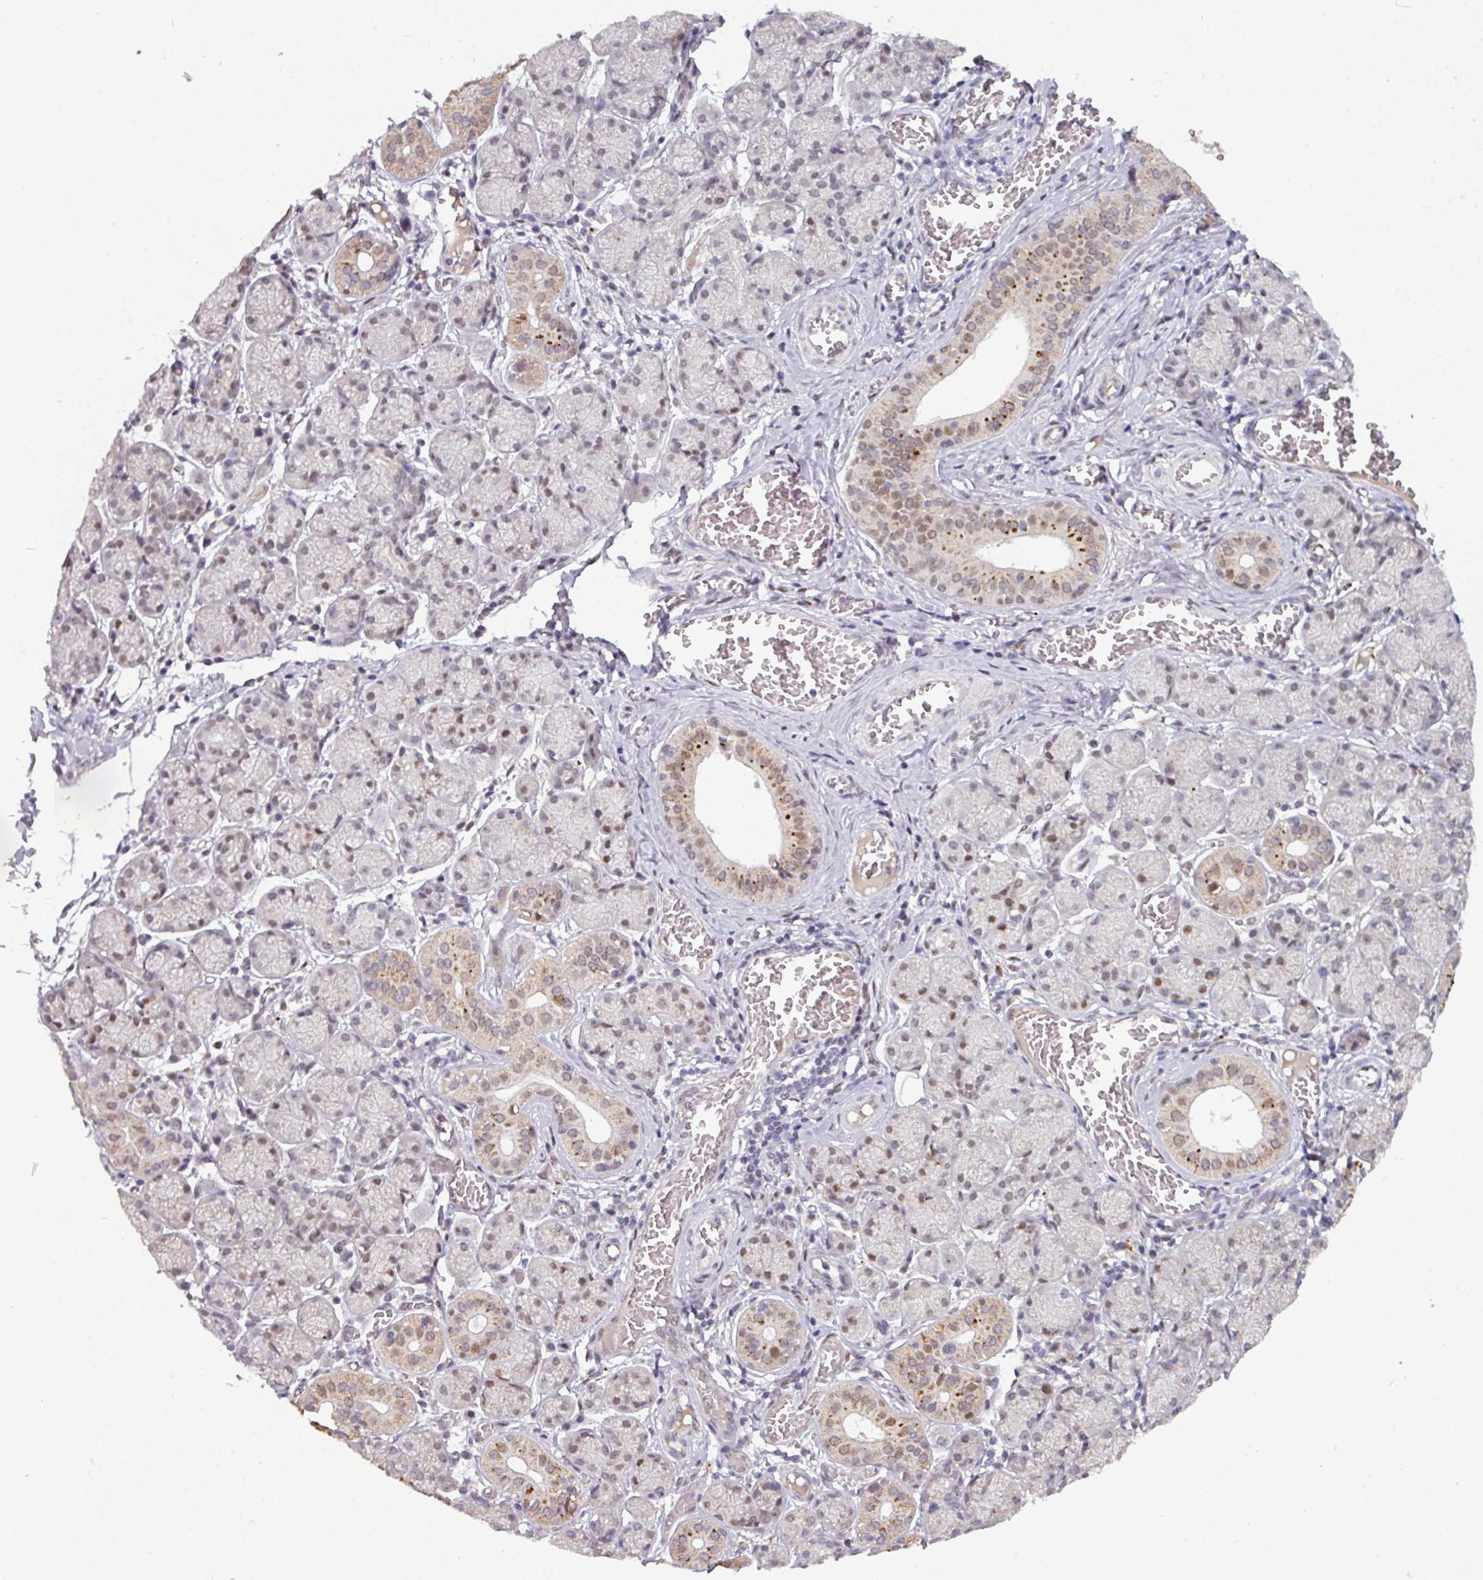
{"staining": {"intensity": "moderate", "quantity": "<25%", "location": "cytoplasmic/membranous"}, "tissue": "salivary gland", "cell_type": "Glandular cells", "image_type": "normal", "snomed": [{"axis": "morphology", "description": "Normal tissue, NOS"}, {"axis": "topography", "description": "Salivary gland"}], "caption": "This histopathology image reveals immunohistochemistry (IHC) staining of unremarkable salivary gland, with low moderate cytoplasmic/membranous staining in about <25% of glandular cells.", "gene": "SWSAP1", "patient": {"sex": "female", "age": 24}}